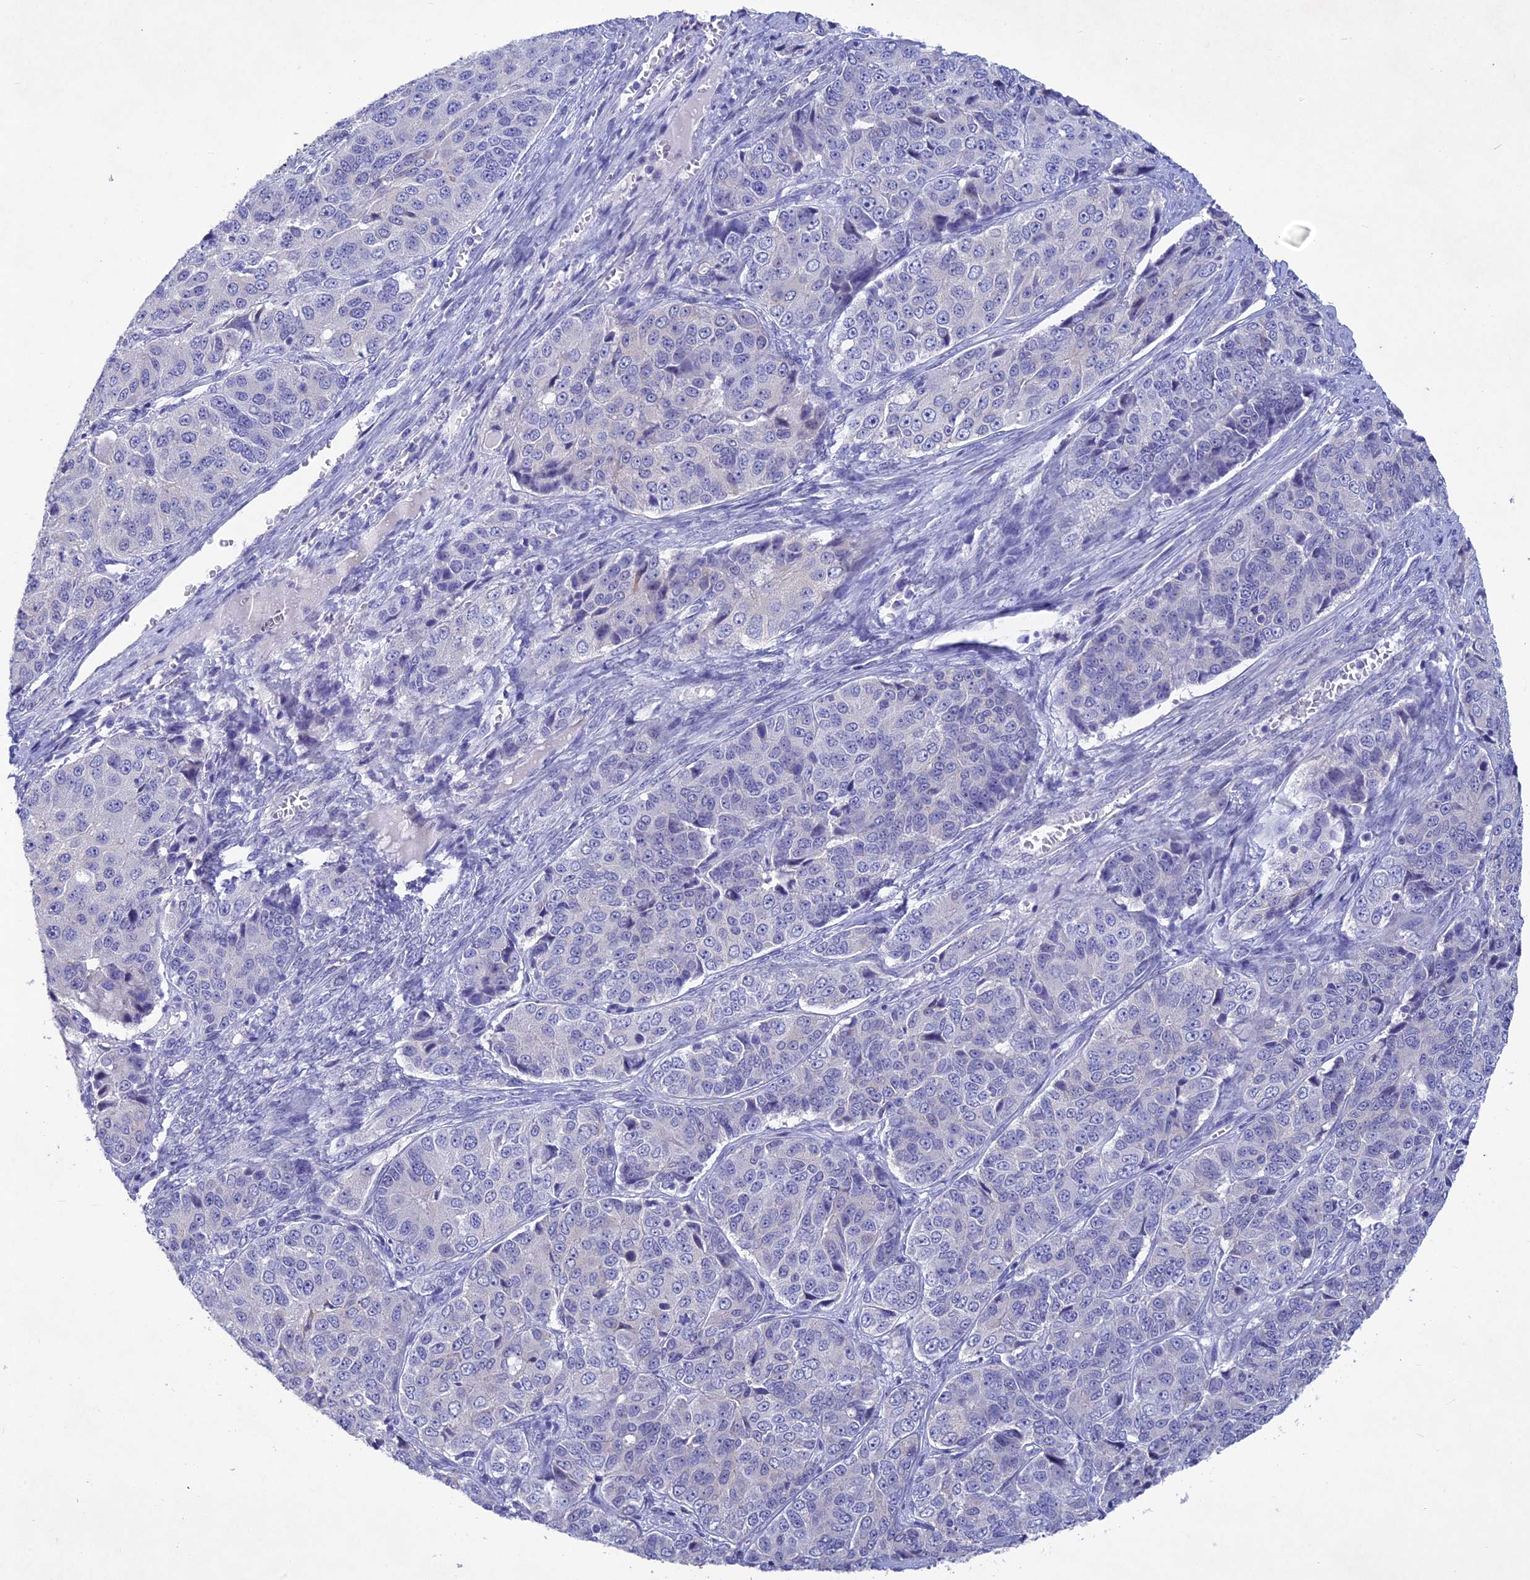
{"staining": {"intensity": "negative", "quantity": "none", "location": "none"}, "tissue": "ovarian cancer", "cell_type": "Tumor cells", "image_type": "cancer", "snomed": [{"axis": "morphology", "description": "Carcinoma, endometroid"}, {"axis": "topography", "description": "Ovary"}], "caption": "High magnification brightfield microscopy of ovarian cancer (endometroid carcinoma) stained with DAB (3,3'-diaminobenzidine) (brown) and counterstained with hematoxylin (blue): tumor cells show no significant expression. (DAB immunohistochemistry (IHC), high magnification).", "gene": "BTBD19", "patient": {"sex": "female", "age": 51}}